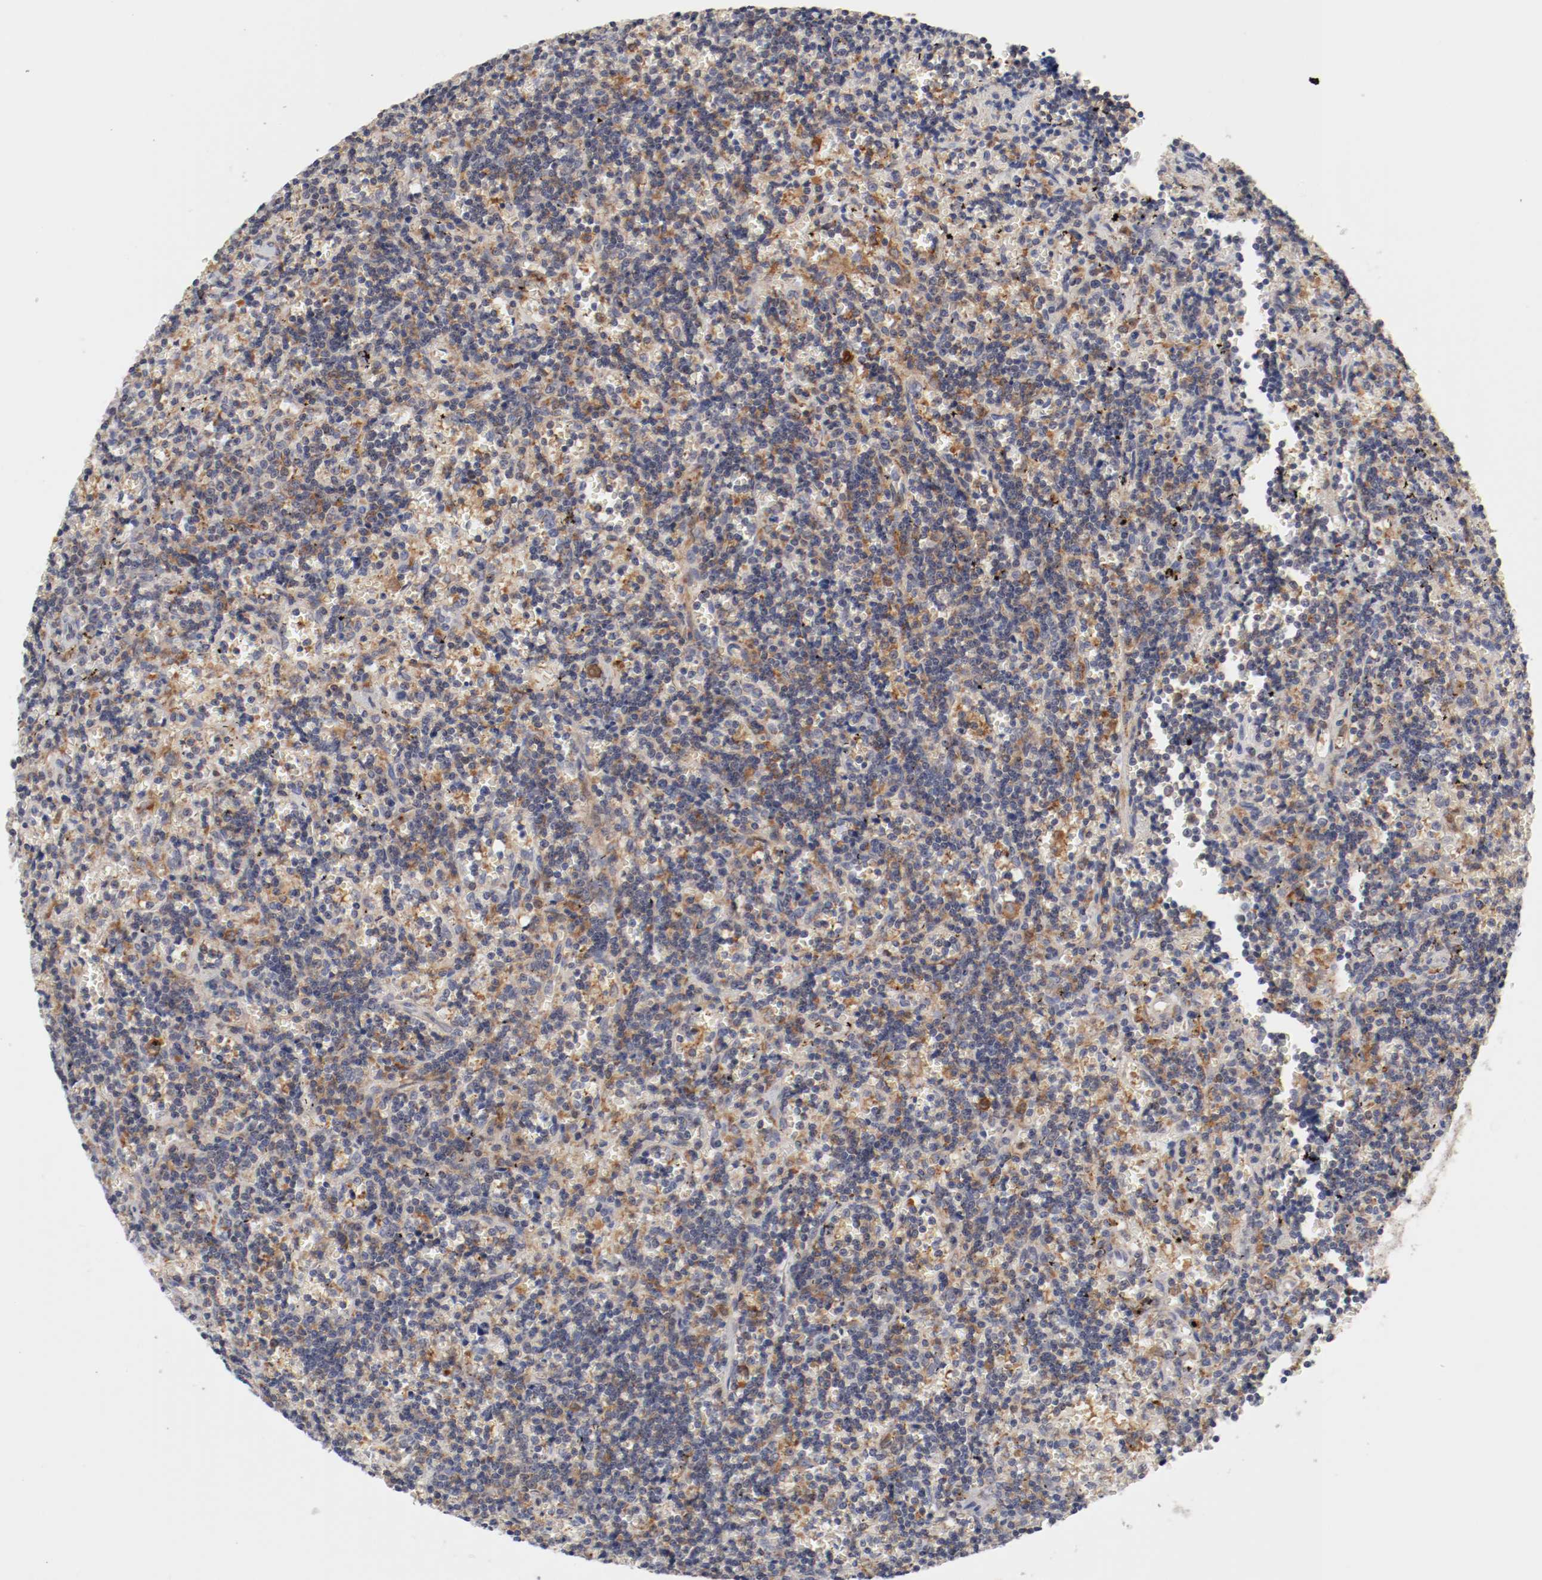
{"staining": {"intensity": "weak", "quantity": "25%-75%", "location": "cytoplasmic/membranous"}, "tissue": "lymphoma", "cell_type": "Tumor cells", "image_type": "cancer", "snomed": [{"axis": "morphology", "description": "Malignant lymphoma, non-Hodgkin's type, Low grade"}, {"axis": "topography", "description": "Spleen"}], "caption": "There is low levels of weak cytoplasmic/membranous positivity in tumor cells of low-grade malignant lymphoma, non-Hodgkin's type, as demonstrated by immunohistochemical staining (brown color).", "gene": "CBL", "patient": {"sex": "male", "age": 60}}